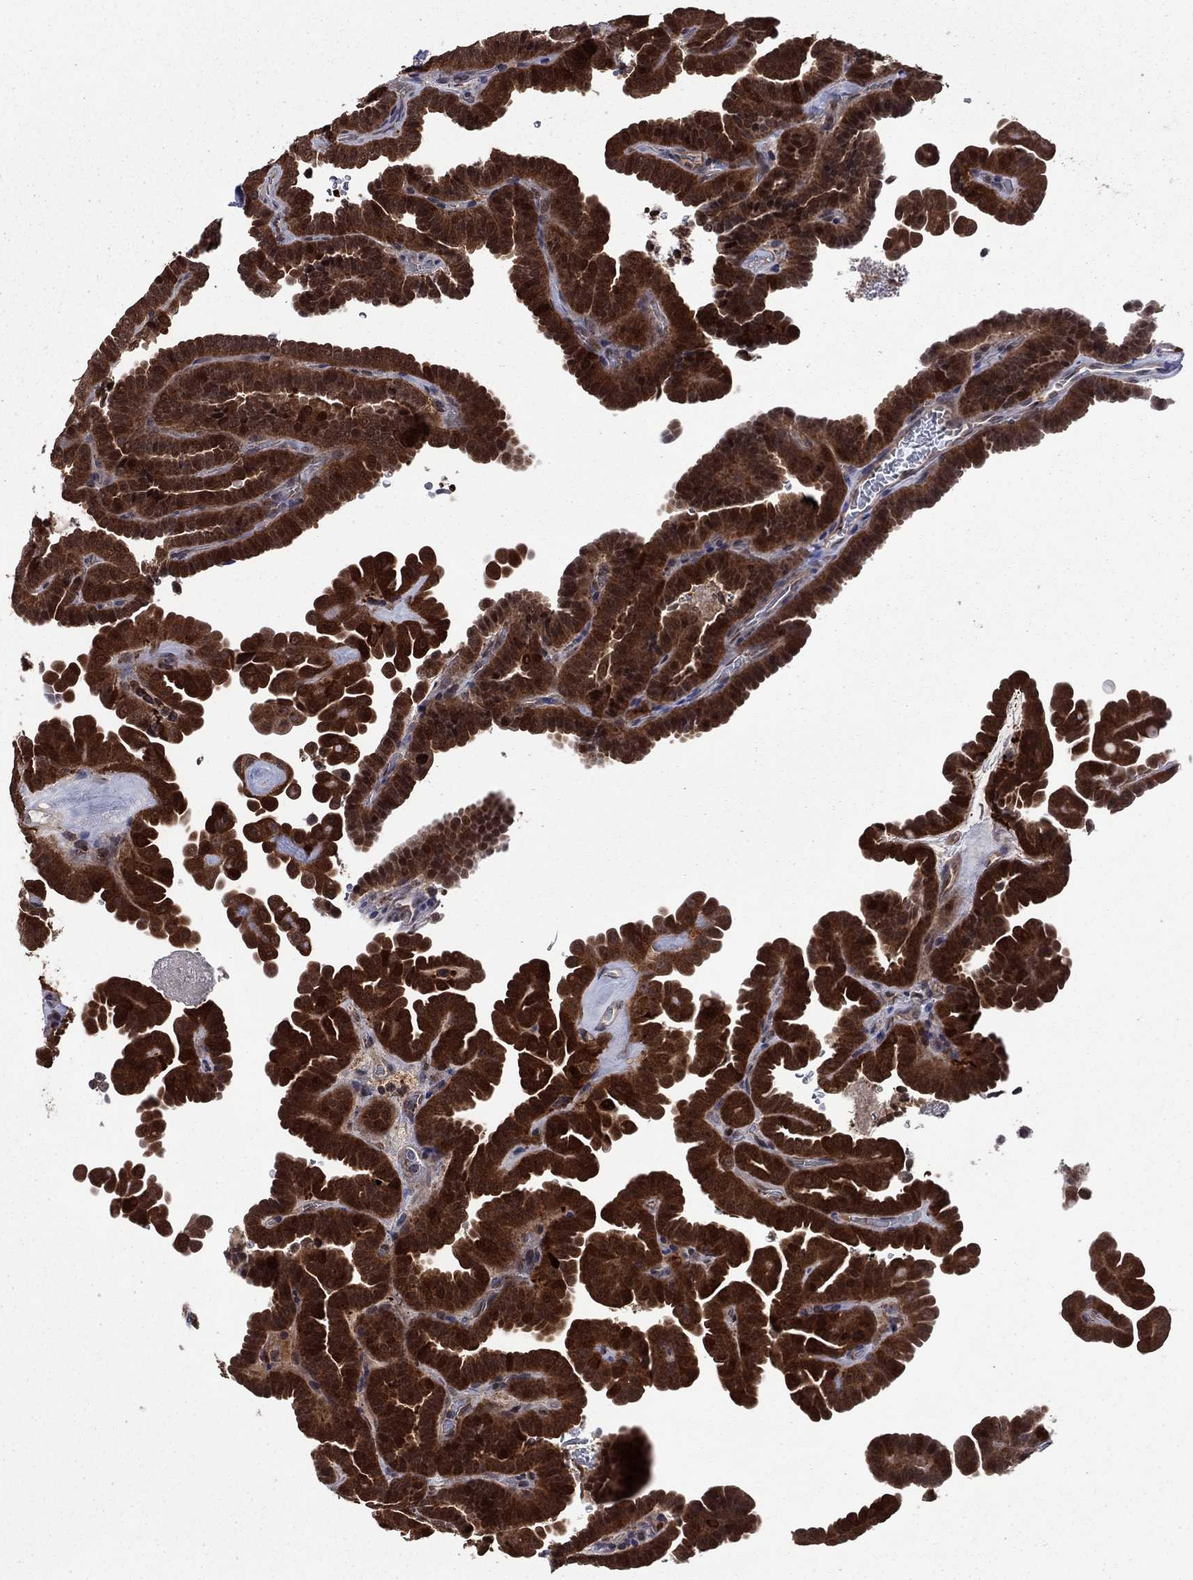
{"staining": {"intensity": "strong", "quantity": ">75%", "location": "cytoplasmic/membranous"}, "tissue": "thyroid cancer", "cell_type": "Tumor cells", "image_type": "cancer", "snomed": [{"axis": "morphology", "description": "Papillary adenocarcinoma, NOS"}, {"axis": "topography", "description": "Thyroid gland"}], "caption": "Immunohistochemistry staining of thyroid papillary adenocarcinoma, which exhibits high levels of strong cytoplasmic/membranous staining in approximately >75% of tumor cells indicating strong cytoplasmic/membranous protein staining. The staining was performed using DAB (3,3'-diaminobenzidine) (brown) for protein detection and nuclei were counterstained in hematoxylin (blue).", "gene": "GPAA1", "patient": {"sex": "female", "age": 39}}